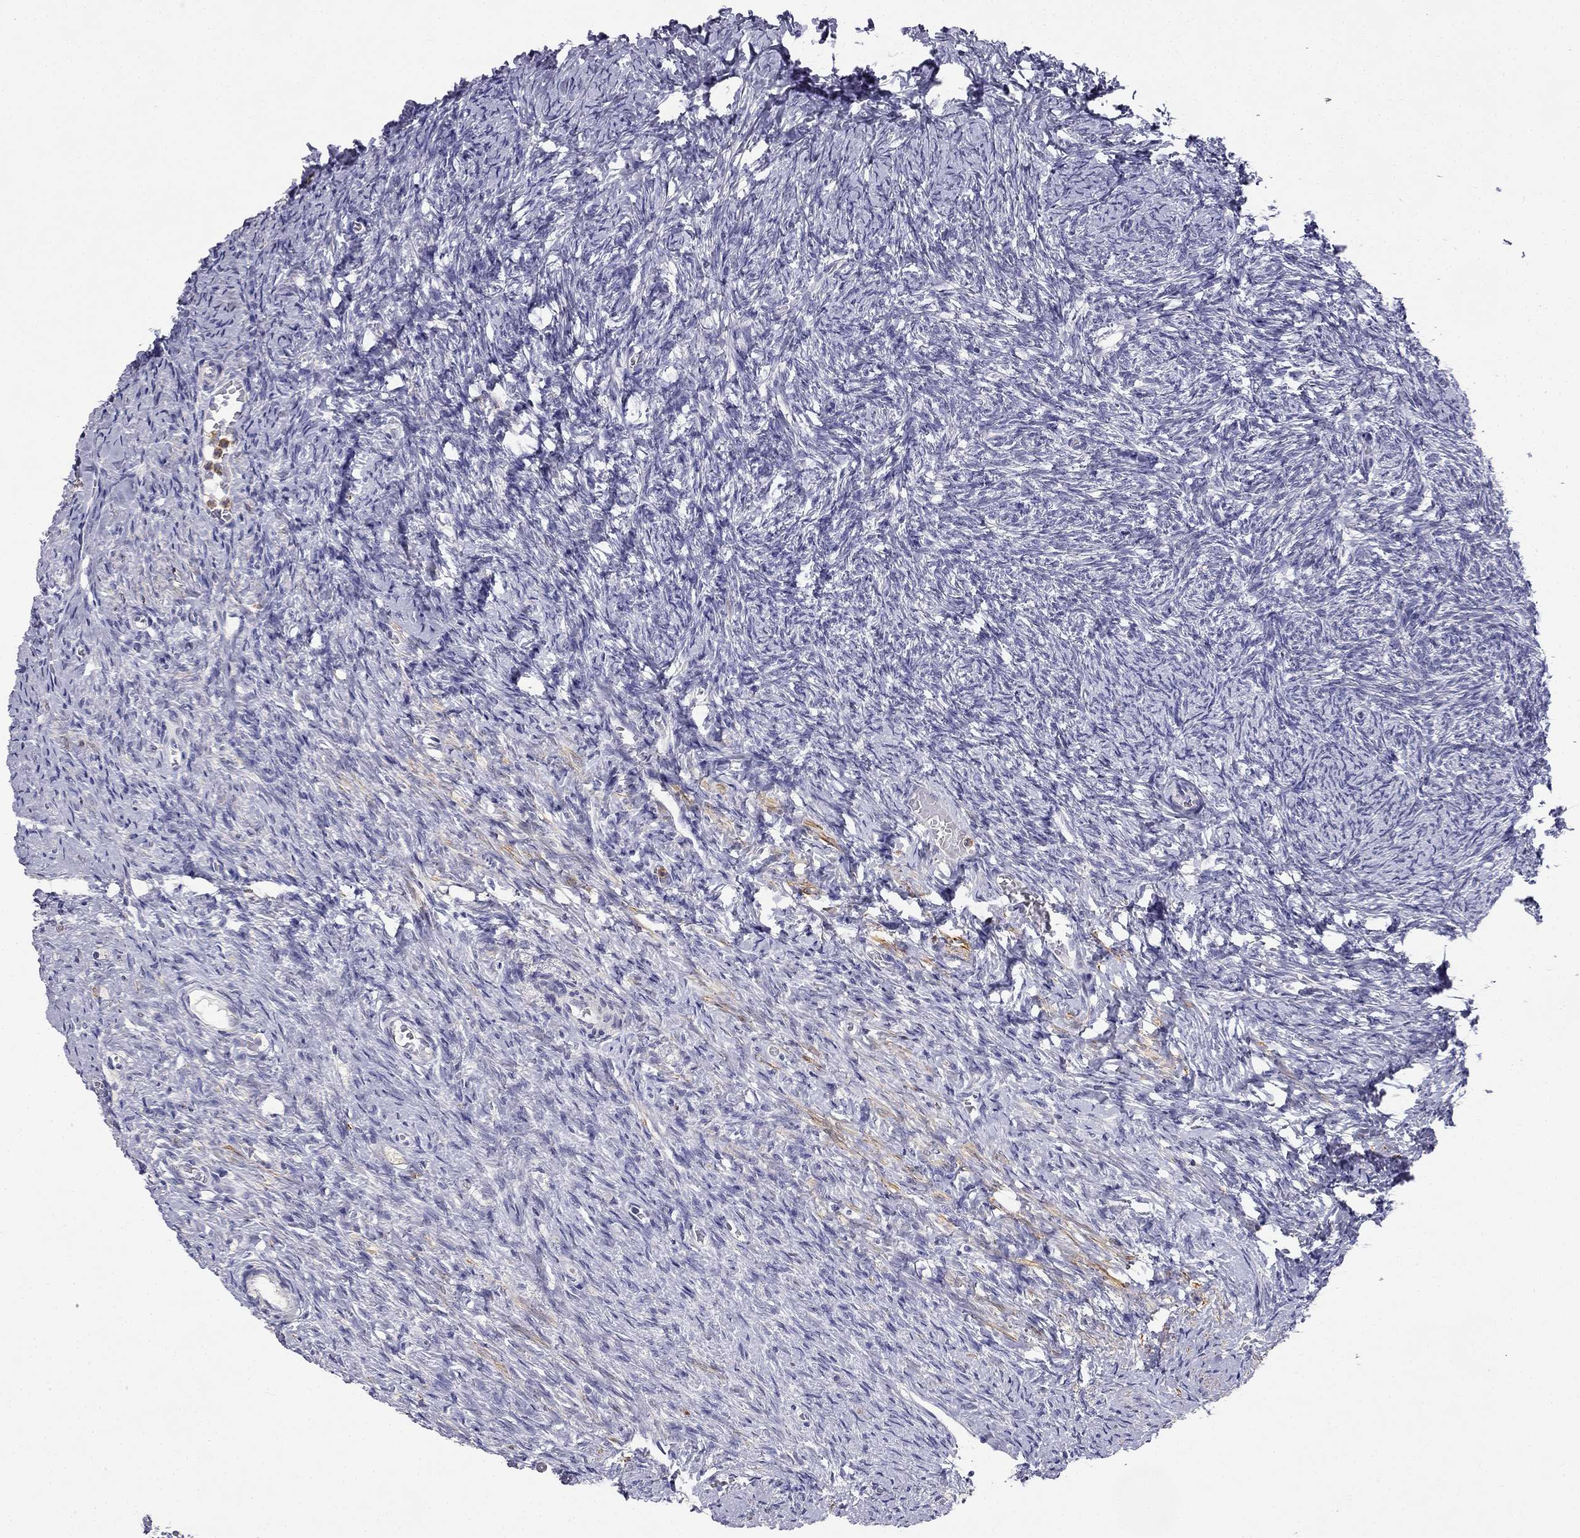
{"staining": {"intensity": "negative", "quantity": "none", "location": "none"}, "tissue": "ovary", "cell_type": "Follicle cells", "image_type": "normal", "snomed": [{"axis": "morphology", "description": "Normal tissue, NOS"}, {"axis": "topography", "description": "Ovary"}], "caption": "The immunohistochemistry photomicrograph has no significant positivity in follicle cells of ovary. (DAB (3,3'-diaminobenzidine) IHC visualized using brightfield microscopy, high magnification).", "gene": "C16orf89", "patient": {"sex": "female", "age": 39}}